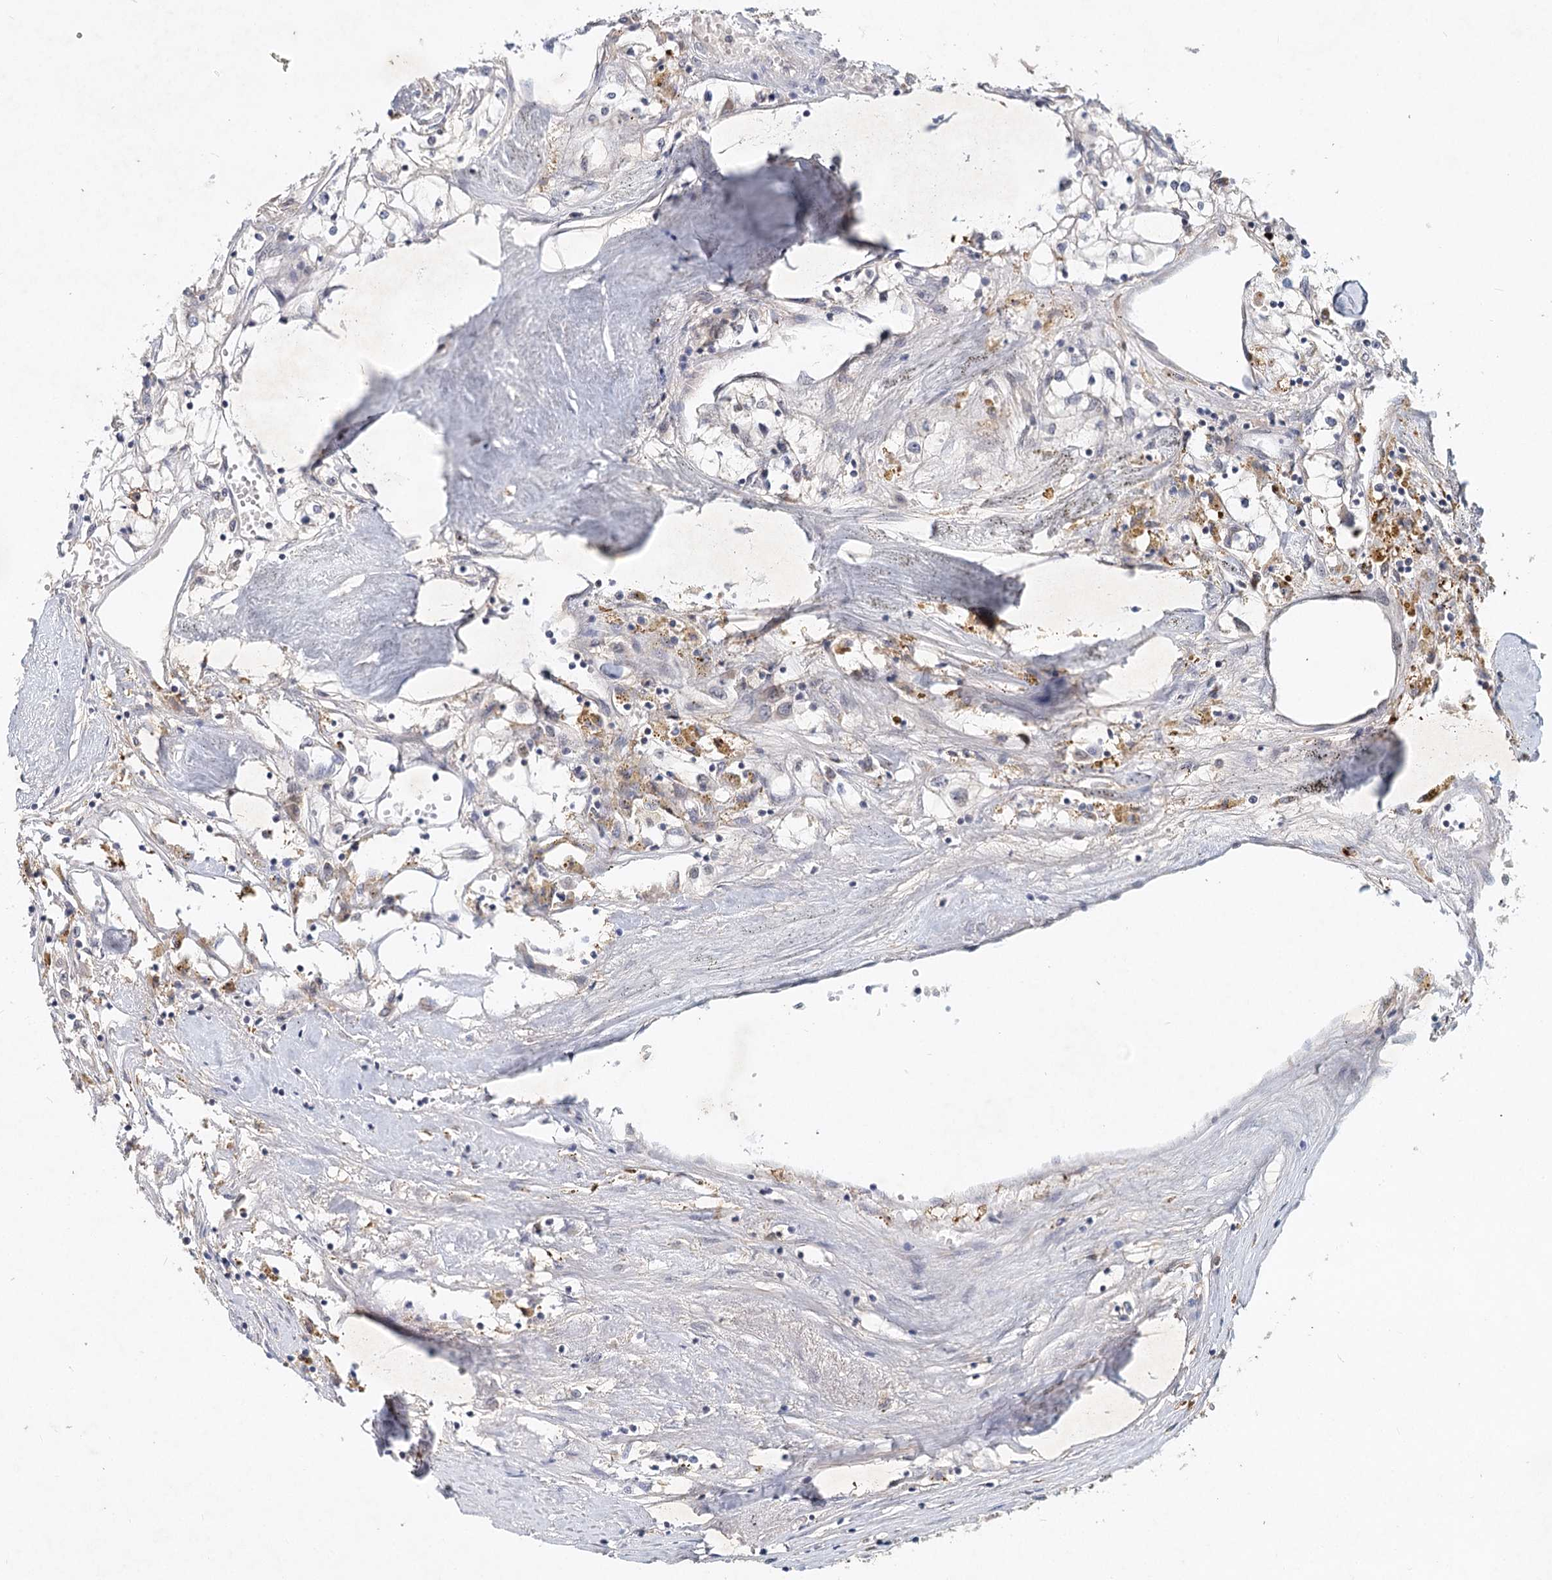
{"staining": {"intensity": "weak", "quantity": "25%-75%", "location": "cytoplasmic/membranous"}, "tissue": "renal cancer", "cell_type": "Tumor cells", "image_type": "cancer", "snomed": [{"axis": "morphology", "description": "Adenocarcinoma, NOS"}, {"axis": "topography", "description": "Kidney"}], "caption": "Protein expression analysis of human adenocarcinoma (renal) reveals weak cytoplasmic/membranous expression in about 25%-75% of tumor cells. (IHC, brightfield microscopy, high magnification).", "gene": "AP3B1", "patient": {"sex": "male", "age": 56}}